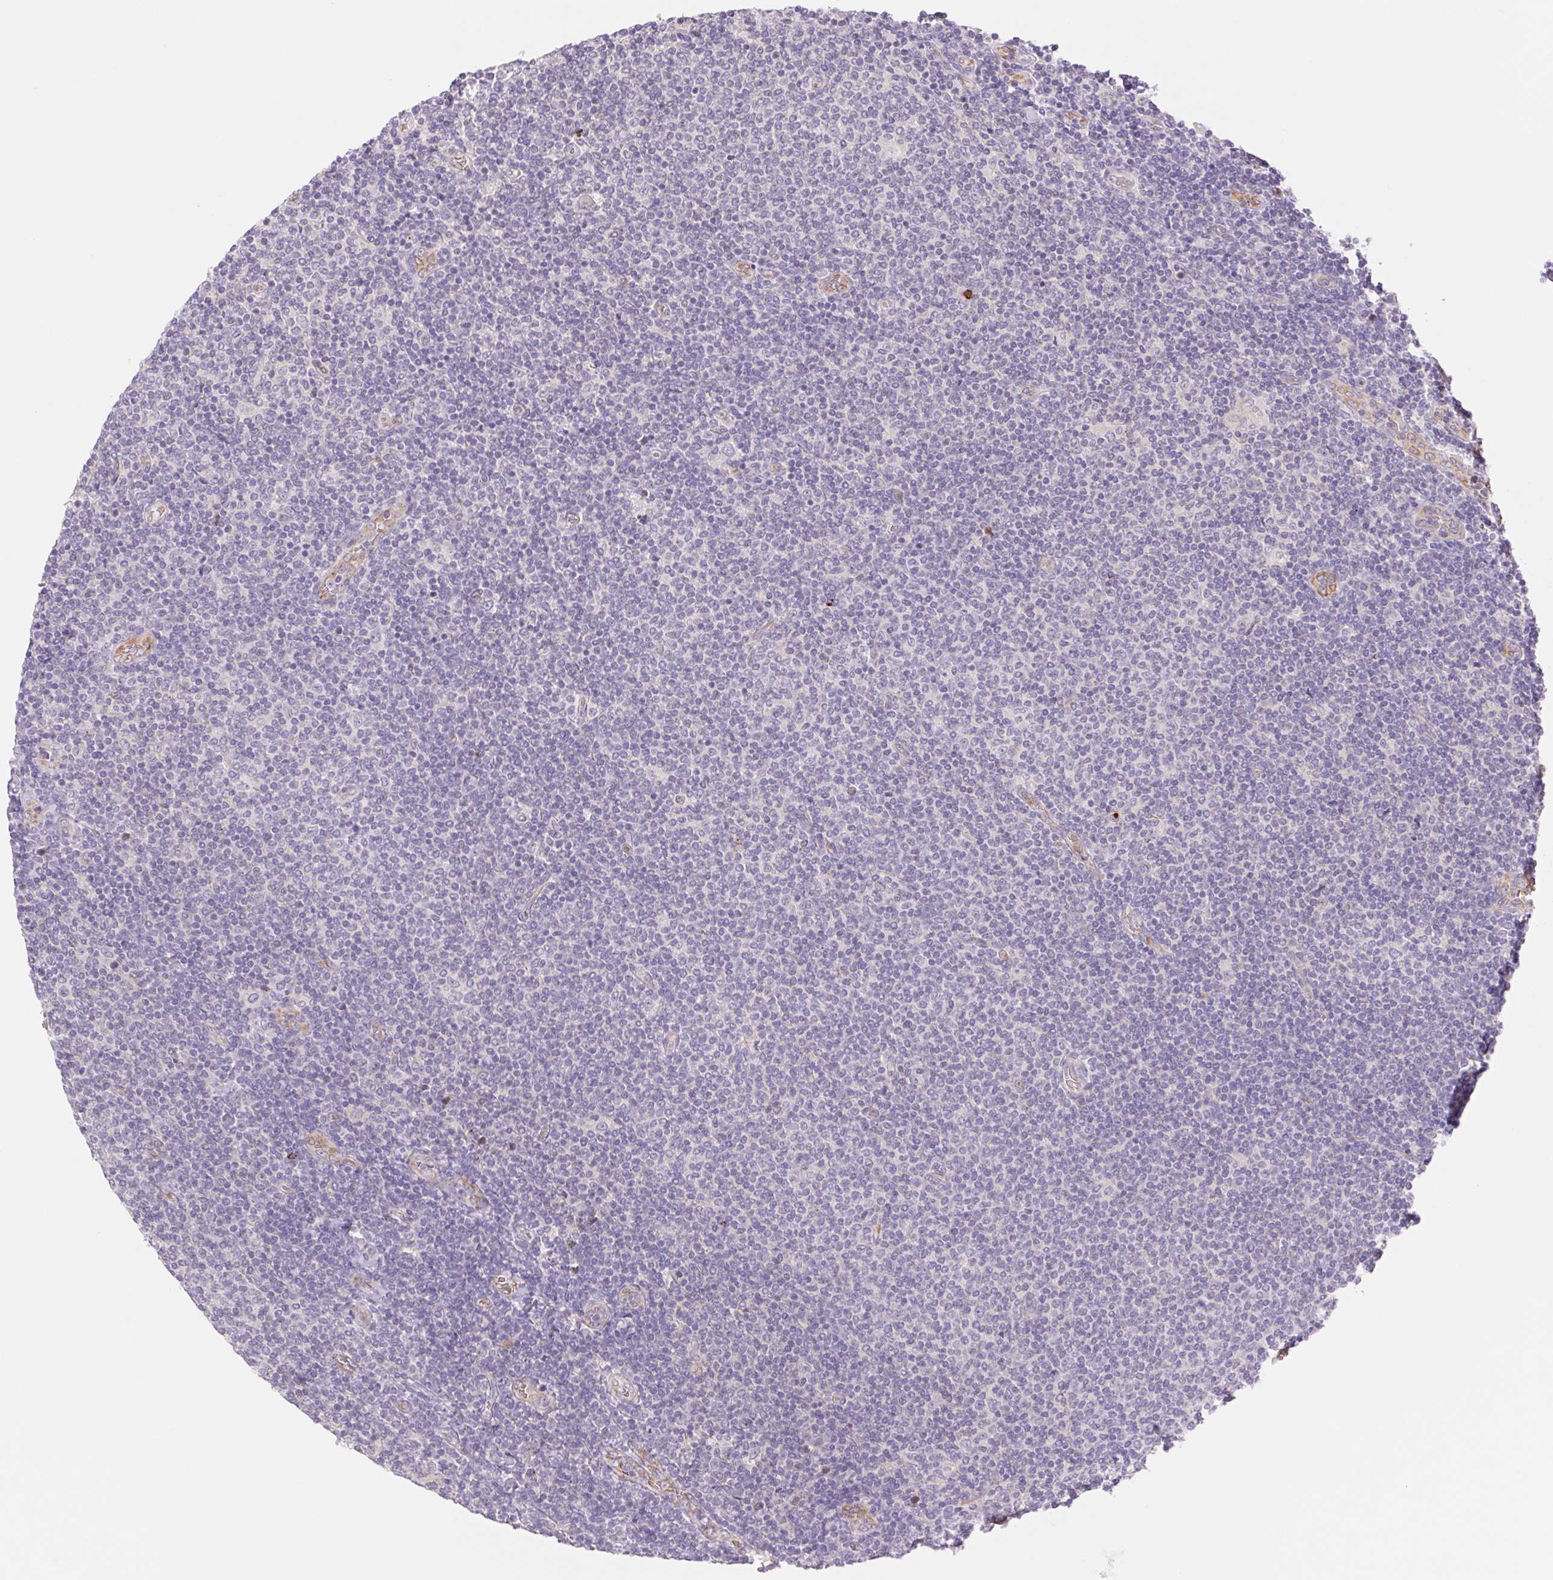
{"staining": {"intensity": "negative", "quantity": "none", "location": "none"}, "tissue": "lymphoma", "cell_type": "Tumor cells", "image_type": "cancer", "snomed": [{"axis": "morphology", "description": "Malignant lymphoma, non-Hodgkin's type, Low grade"}, {"axis": "topography", "description": "Lymph node"}], "caption": "The micrograph reveals no staining of tumor cells in lymphoma.", "gene": "IGFL3", "patient": {"sex": "male", "age": 52}}